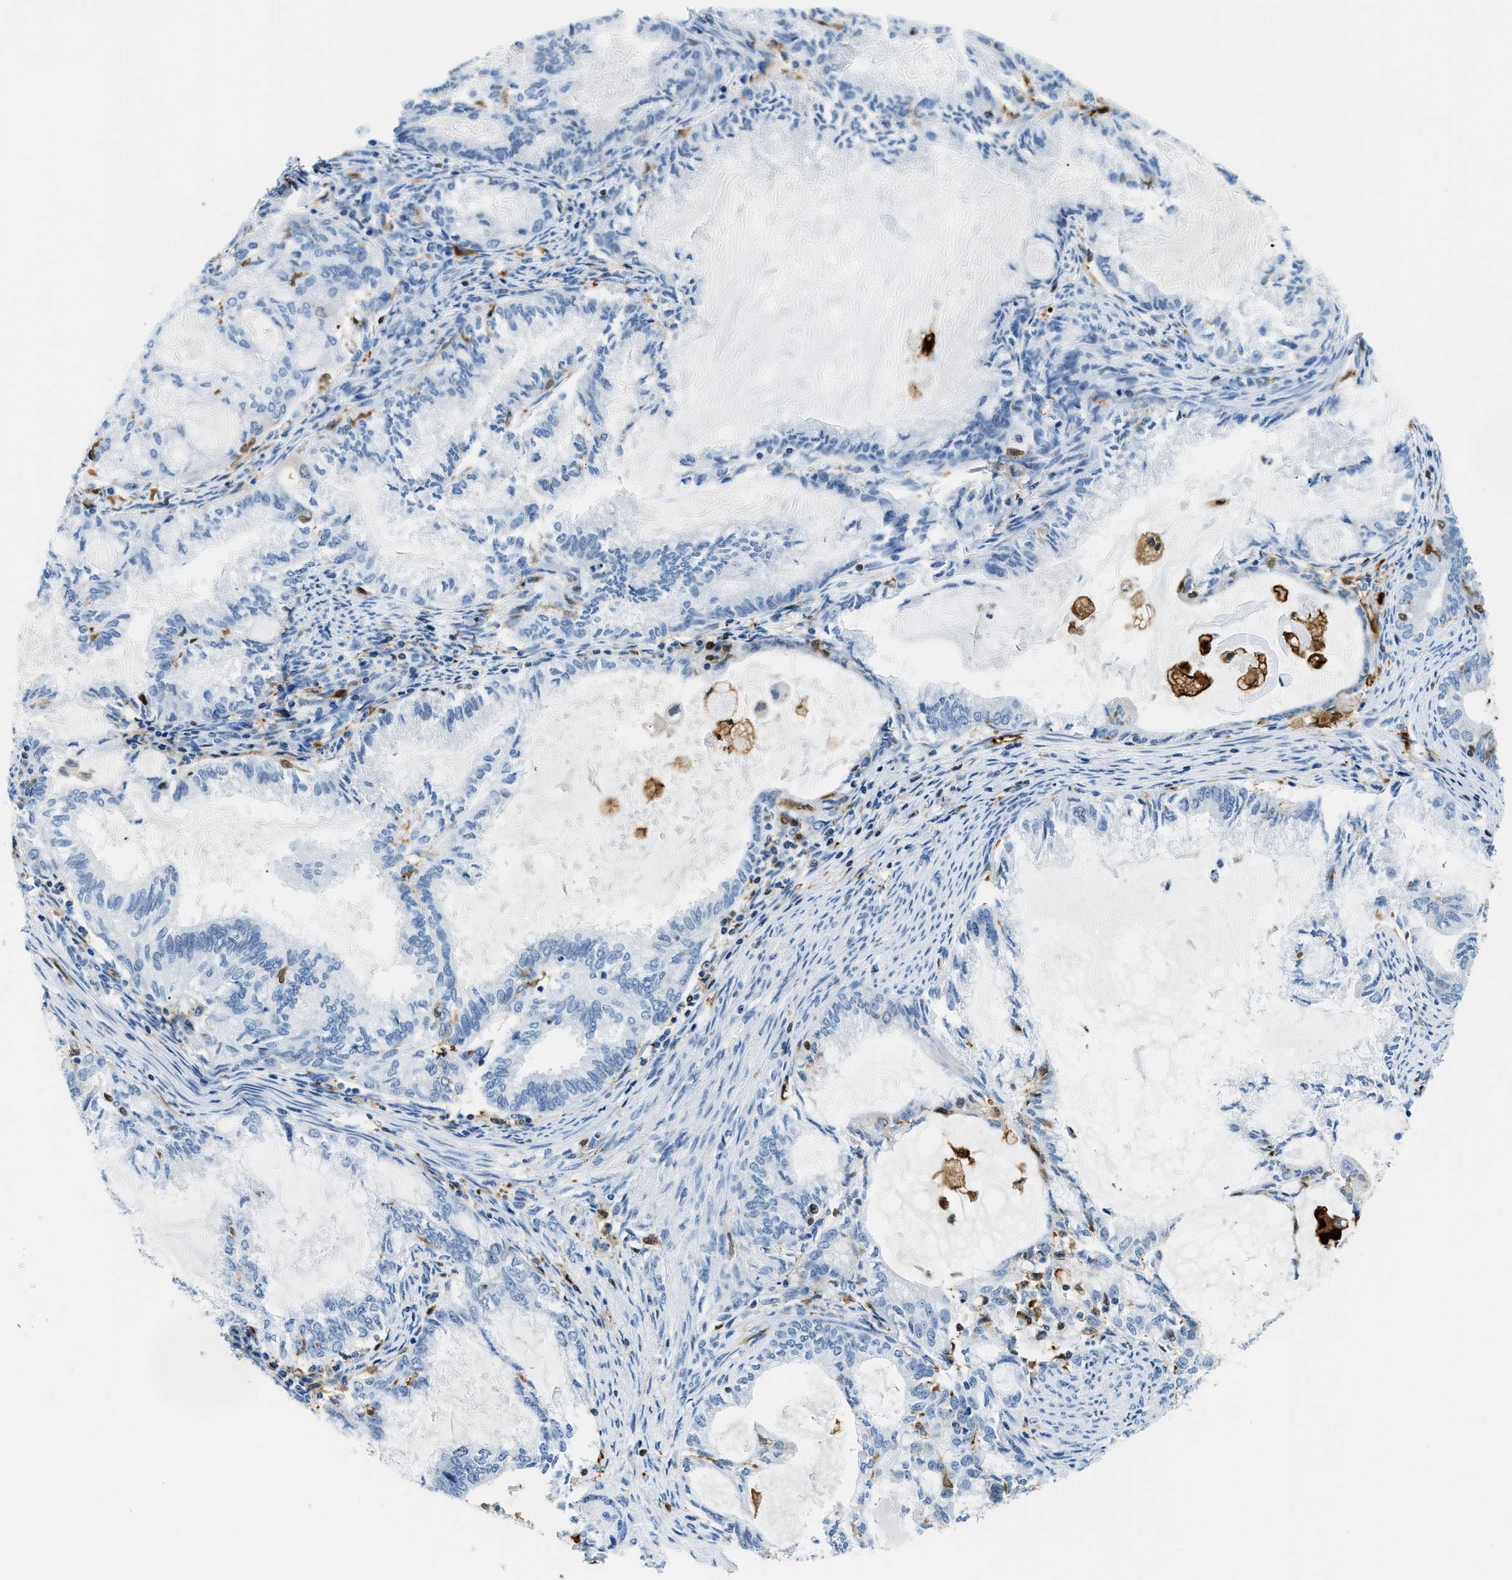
{"staining": {"intensity": "negative", "quantity": "none", "location": "none"}, "tissue": "endometrial cancer", "cell_type": "Tumor cells", "image_type": "cancer", "snomed": [{"axis": "morphology", "description": "Adenocarcinoma, NOS"}, {"axis": "topography", "description": "Endometrium"}], "caption": "This is an immunohistochemistry photomicrograph of endometrial cancer. There is no expression in tumor cells.", "gene": "CAPG", "patient": {"sex": "female", "age": 86}}